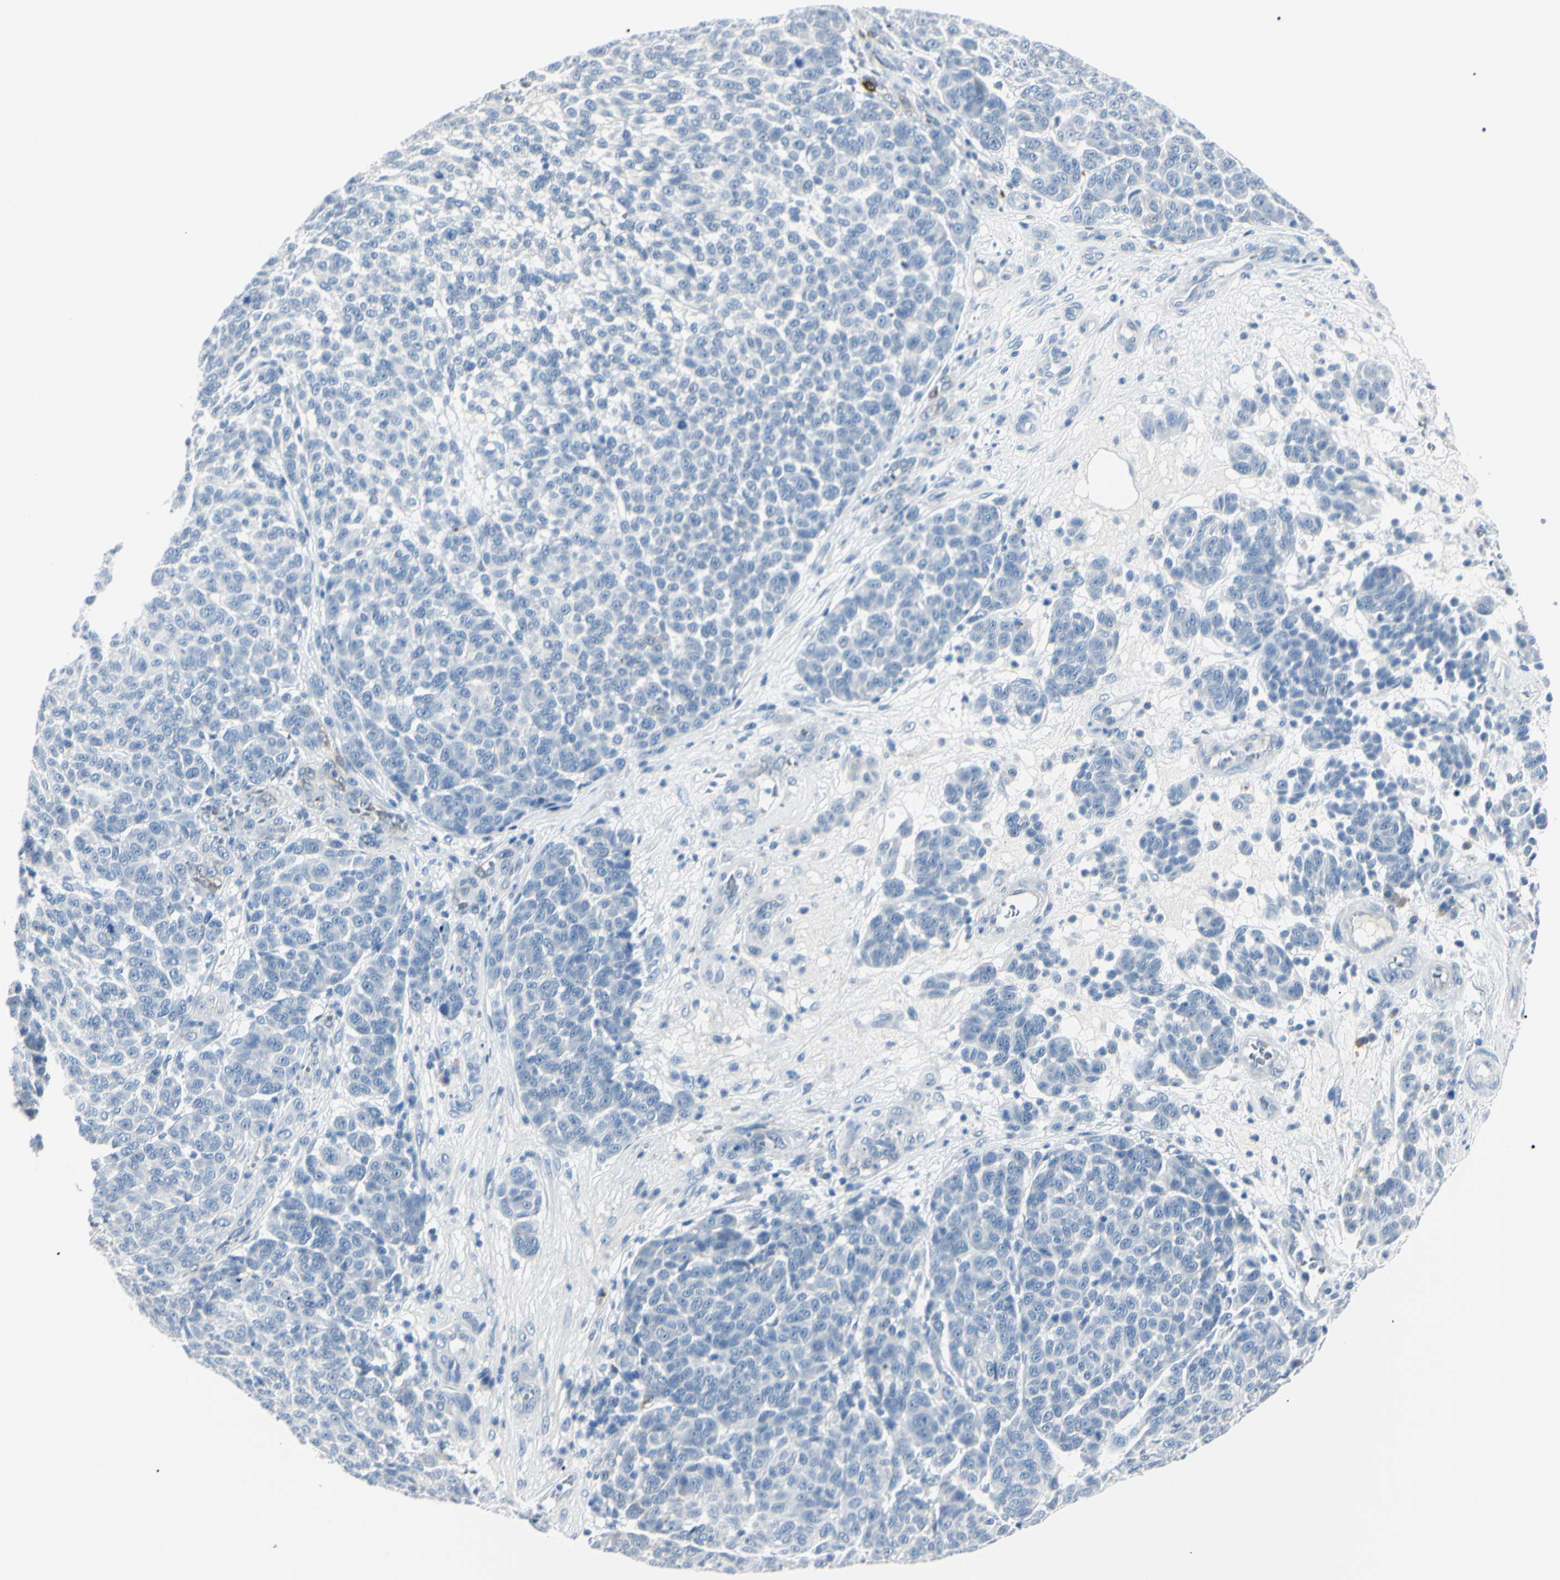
{"staining": {"intensity": "negative", "quantity": "none", "location": "none"}, "tissue": "melanoma", "cell_type": "Tumor cells", "image_type": "cancer", "snomed": [{"axis": "morphology", "description": "Malignant melanoma, NOS"}, {"axis": "topography", "description": "Skin"}], "caption": "IHC histopathology image of melanoma stained for a protein (brown), which reveals no expression in tumor cells.", "gene": "CA2", "patient": {"sex": "male", "age": 59}}